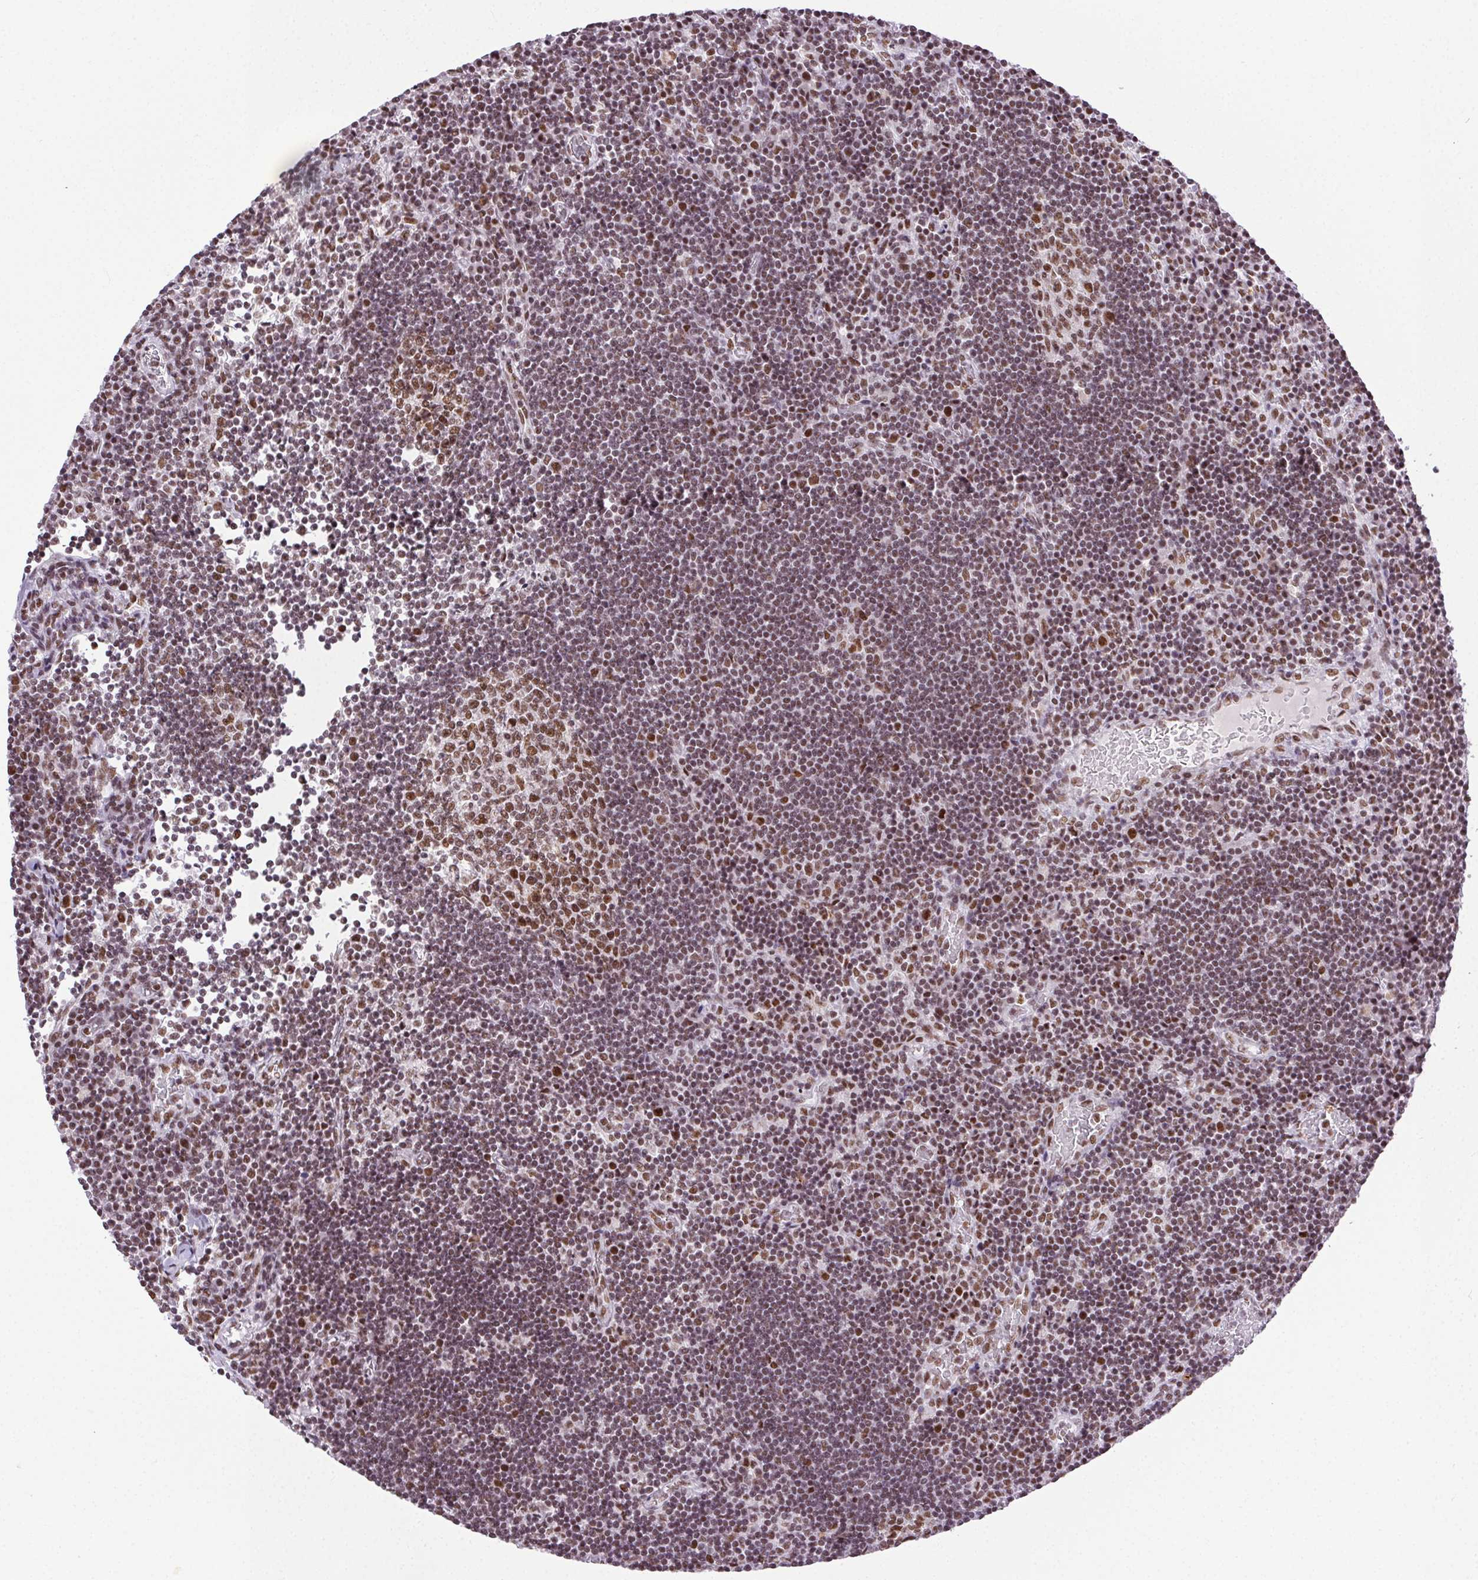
{"staining": {"intensity": "moderate", "quantity": "25%-75%", "location": "nuclear"}, "tissue": "lymph node", "cell_type": "Germinal center cells", "image_type": "normal", "snomed": [{"axis": "morphology", "description": "Normal tissue, NOS"}, {"axis": "topography", "description": "Lymph node"}], "caption": "Benign lymph node was stained to show a protein in brown. There is medium levels of moderate nuclear positivity in approximately 25%-75% of germinal center cells.", "gene": "TRA2B", "patient": {"sex": "male", "age": 67}}